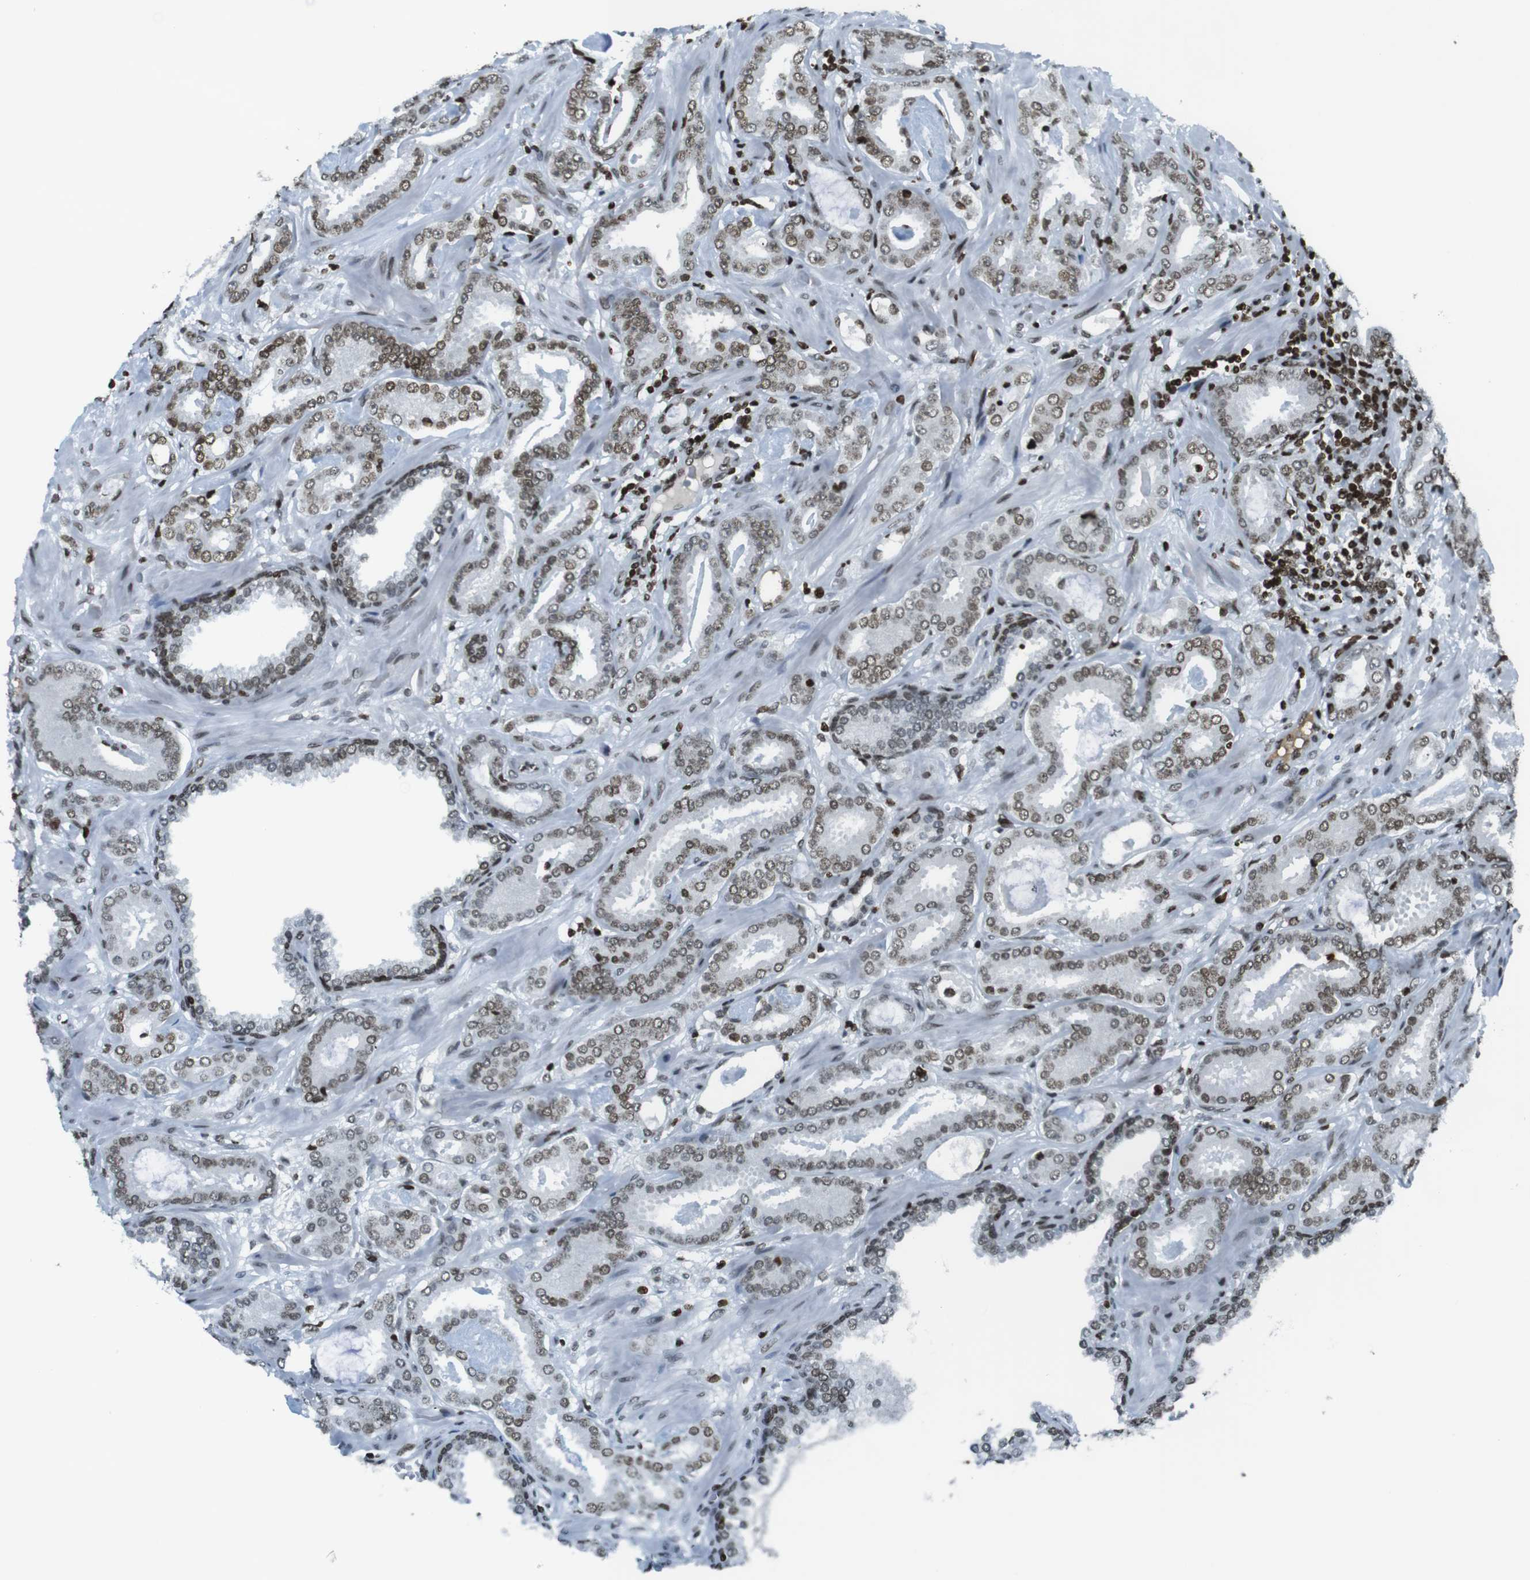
{"staining": {"intensity": "moderate", "quantity": ">75%", "location": "nuclear"}, "tissue": "prostate cancer", "cell_type": "Tumor cells", "image_type": "cancer", "snomed": [{"axis": "morphology", "description": "Adenocarcinoma, Low grade"}, {"axis": "topography", "description": "Prostate"}], "caption": "Immunohistochemical staining of human prostate low-grade adenocarcinoma exhibits moderate nuclear protein staining in approximately >75% of tumor cells.", "gene": "H2AC8", "patient": {"sex": "male", "age": 53}}